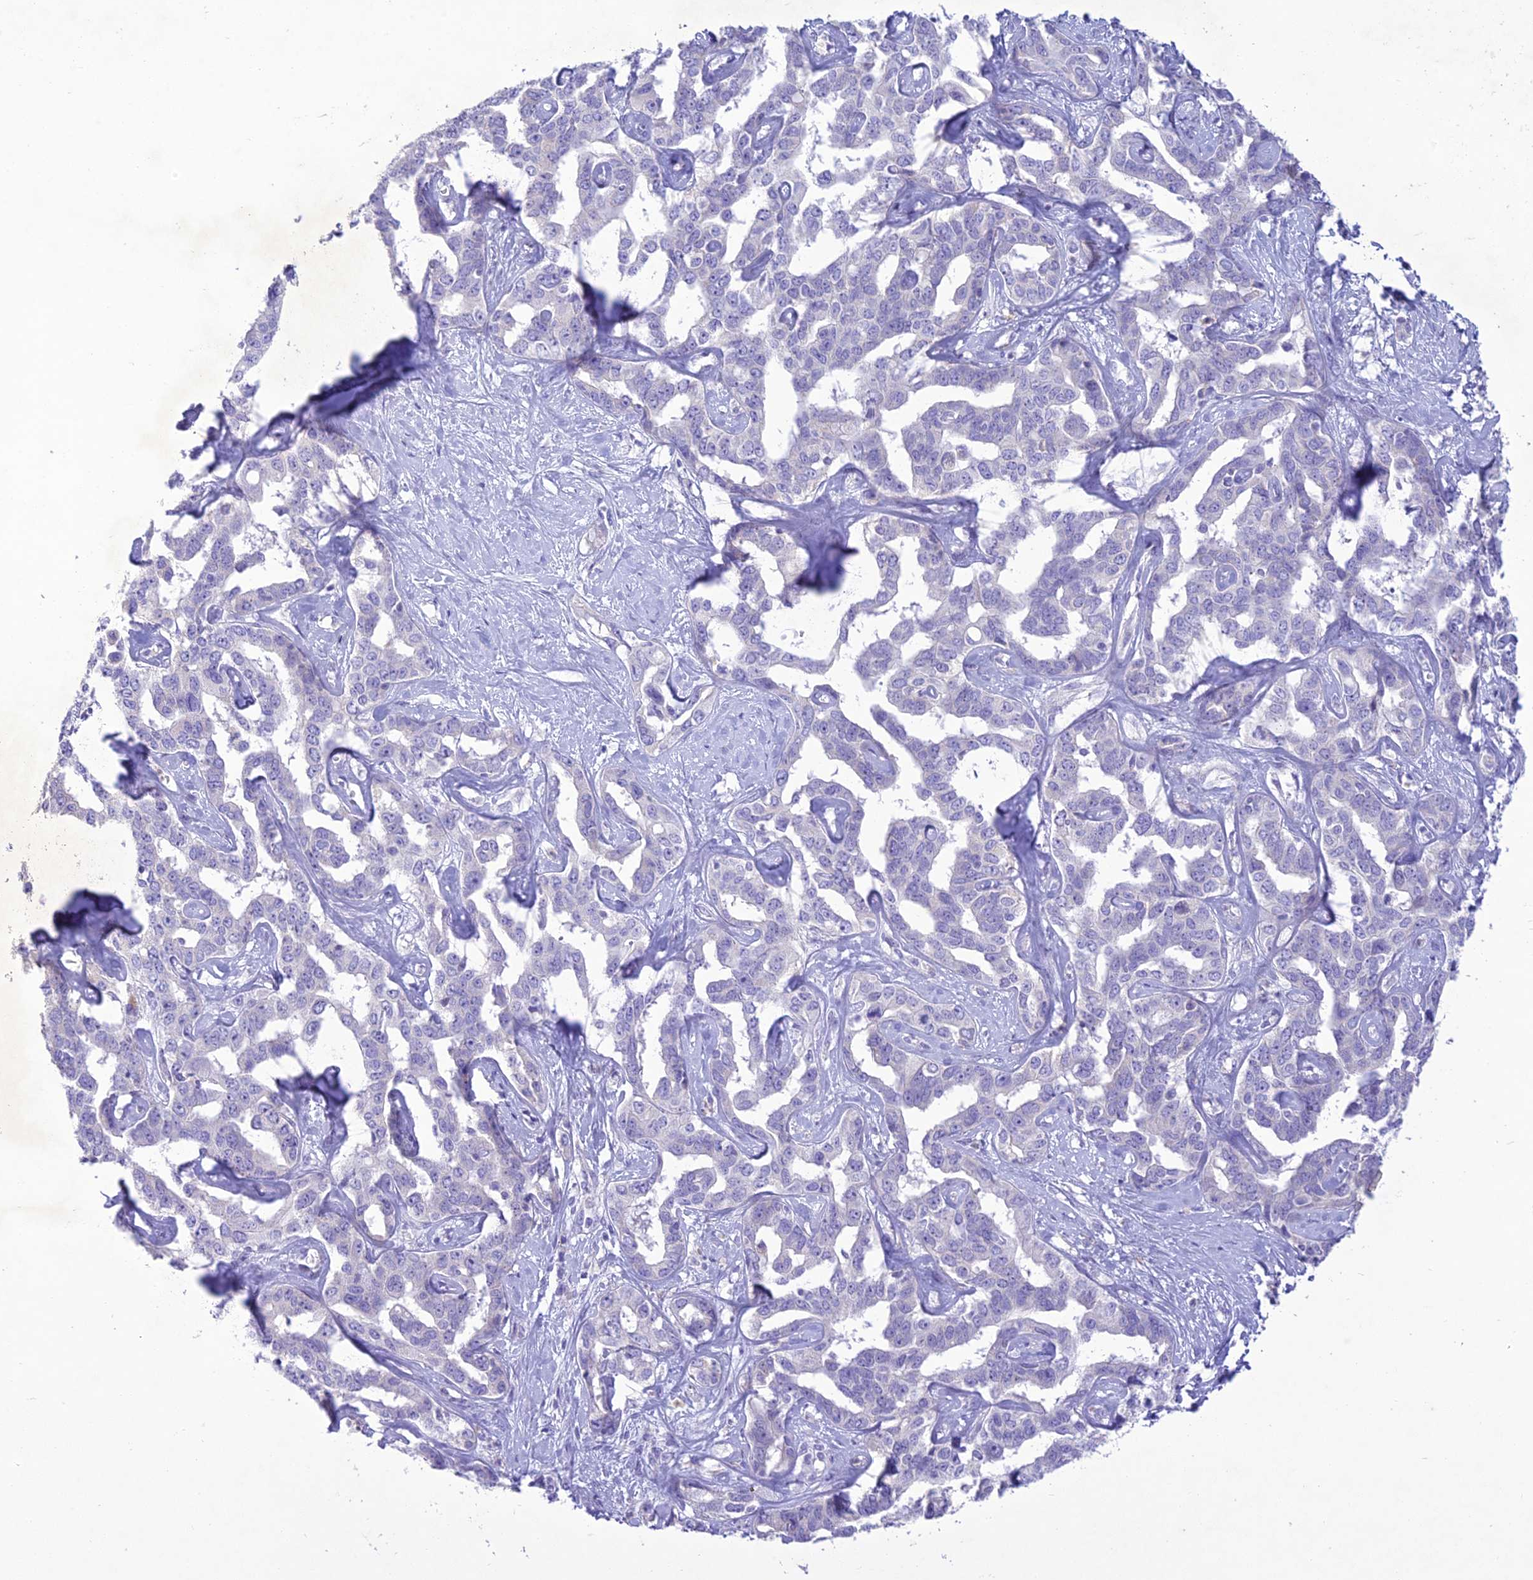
{"staining": {"intensity": "negative", "quantity": "none", "location": "none"}, "tissue": "liver cancer", "cell_type": "Tumor cells", "image_type": "cancer", "snomed": [{"axis": "morphology", "description": "Cholangiocarcinoma"}, {"axis": "topography", "description": "Liver"}], "caption": "Immunohistochemical staining of liver cholangiocarcinoma demonstrates no significant expression in tumor cells. (DAB (3,3'-diaminobenzidine) IHC visualized using brightfield microscopy, high magnification).", "gene": "SLC13A5", "patient": {"sex": "male", "age": 59}}